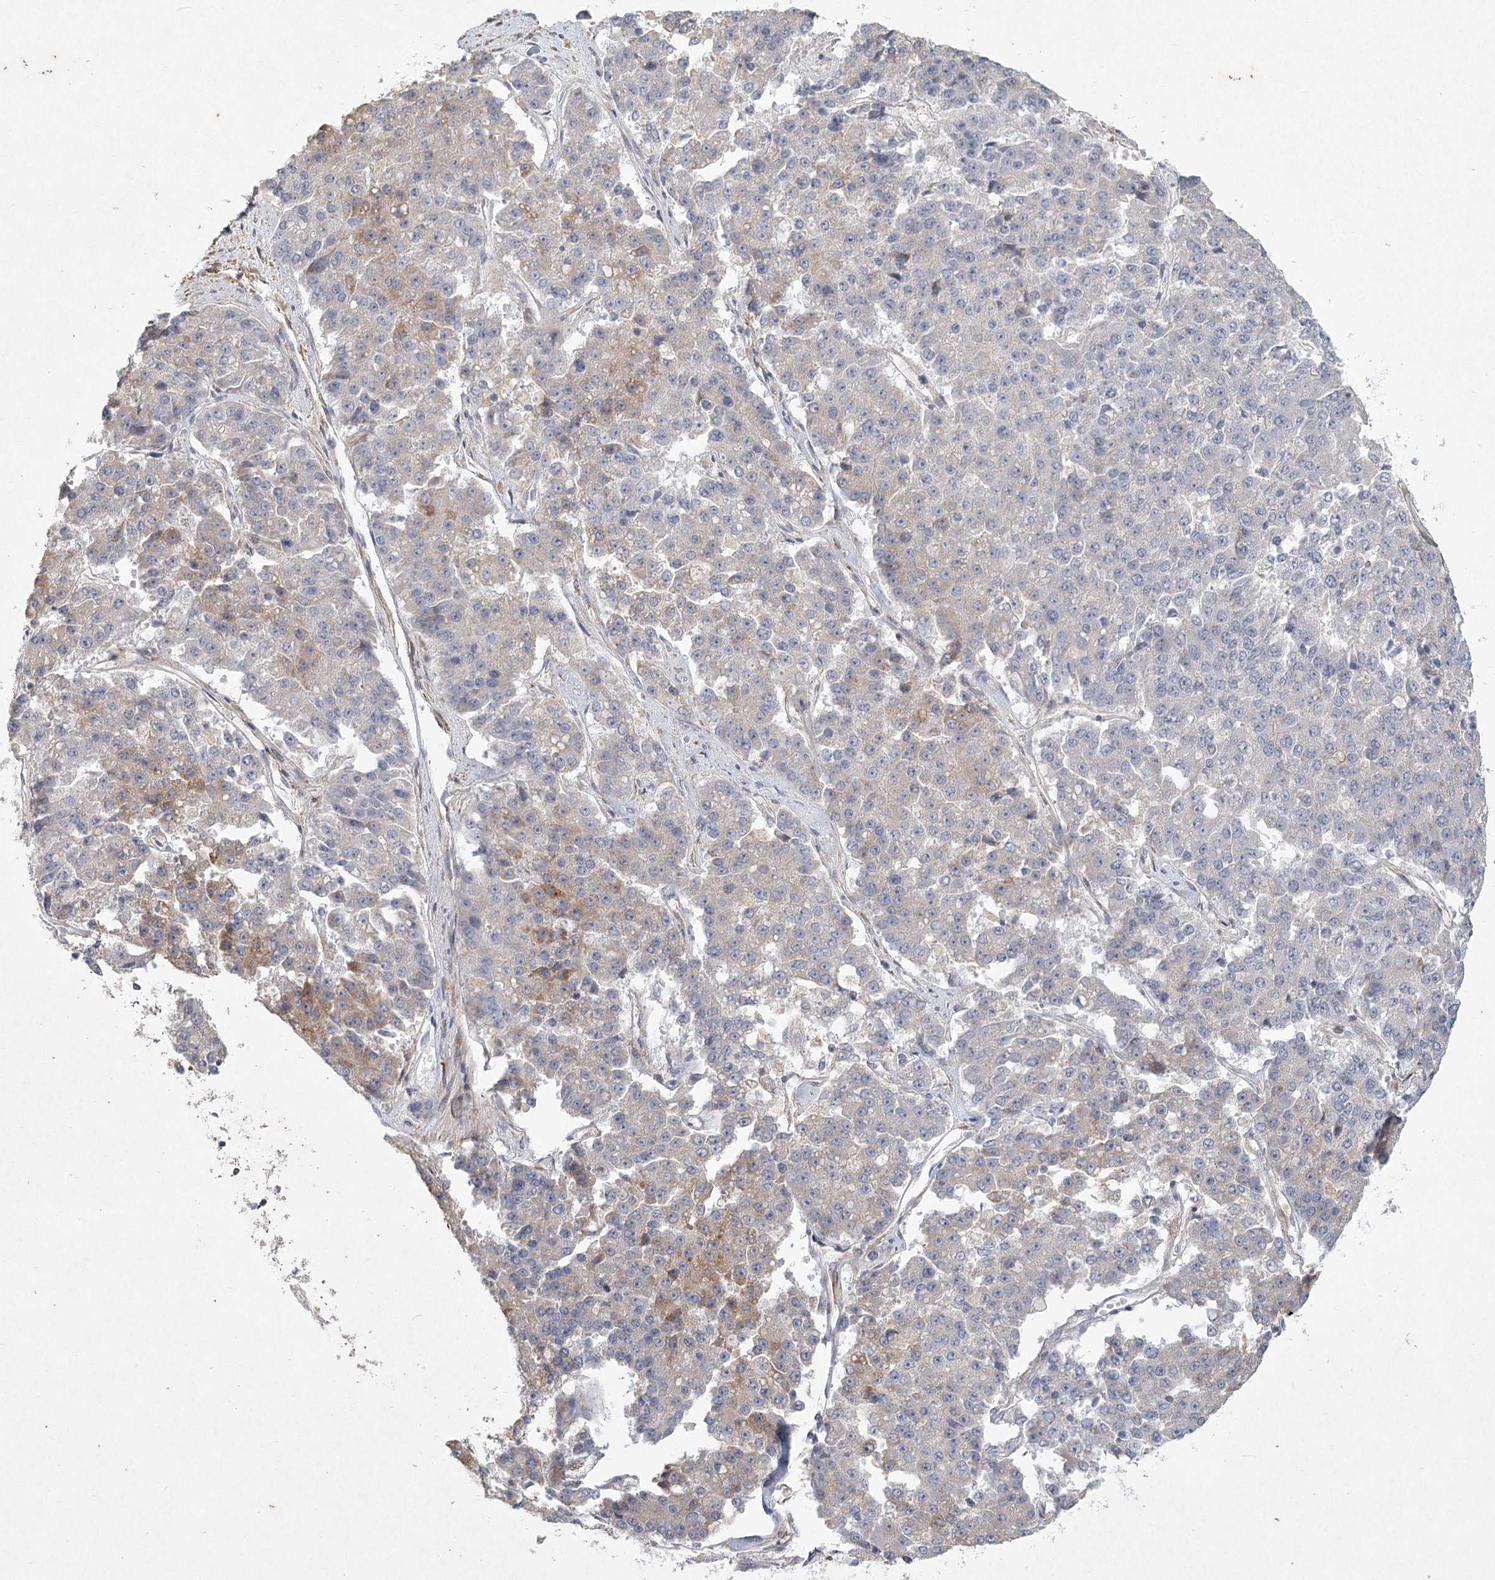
{"staining": {"intensity": "weak", "quantity": "<25%", "location": "cytoplasmic/membranous"}, "tissue": "pancreatic cancer", "cell_type": "Tumor cells", "image_type": "cancer", "snomed": [{"axis": "morphology", "description": "Adenocarcinoma, NOS"}, {"axis": "topography", "description": "Pancreas"}], "caption": "Tumor cells are negative for brown protein staining in adenocarcinoma (pancreatic).", "gene": "INPP4B", "patient": {"sex": "male", "age": 50}}